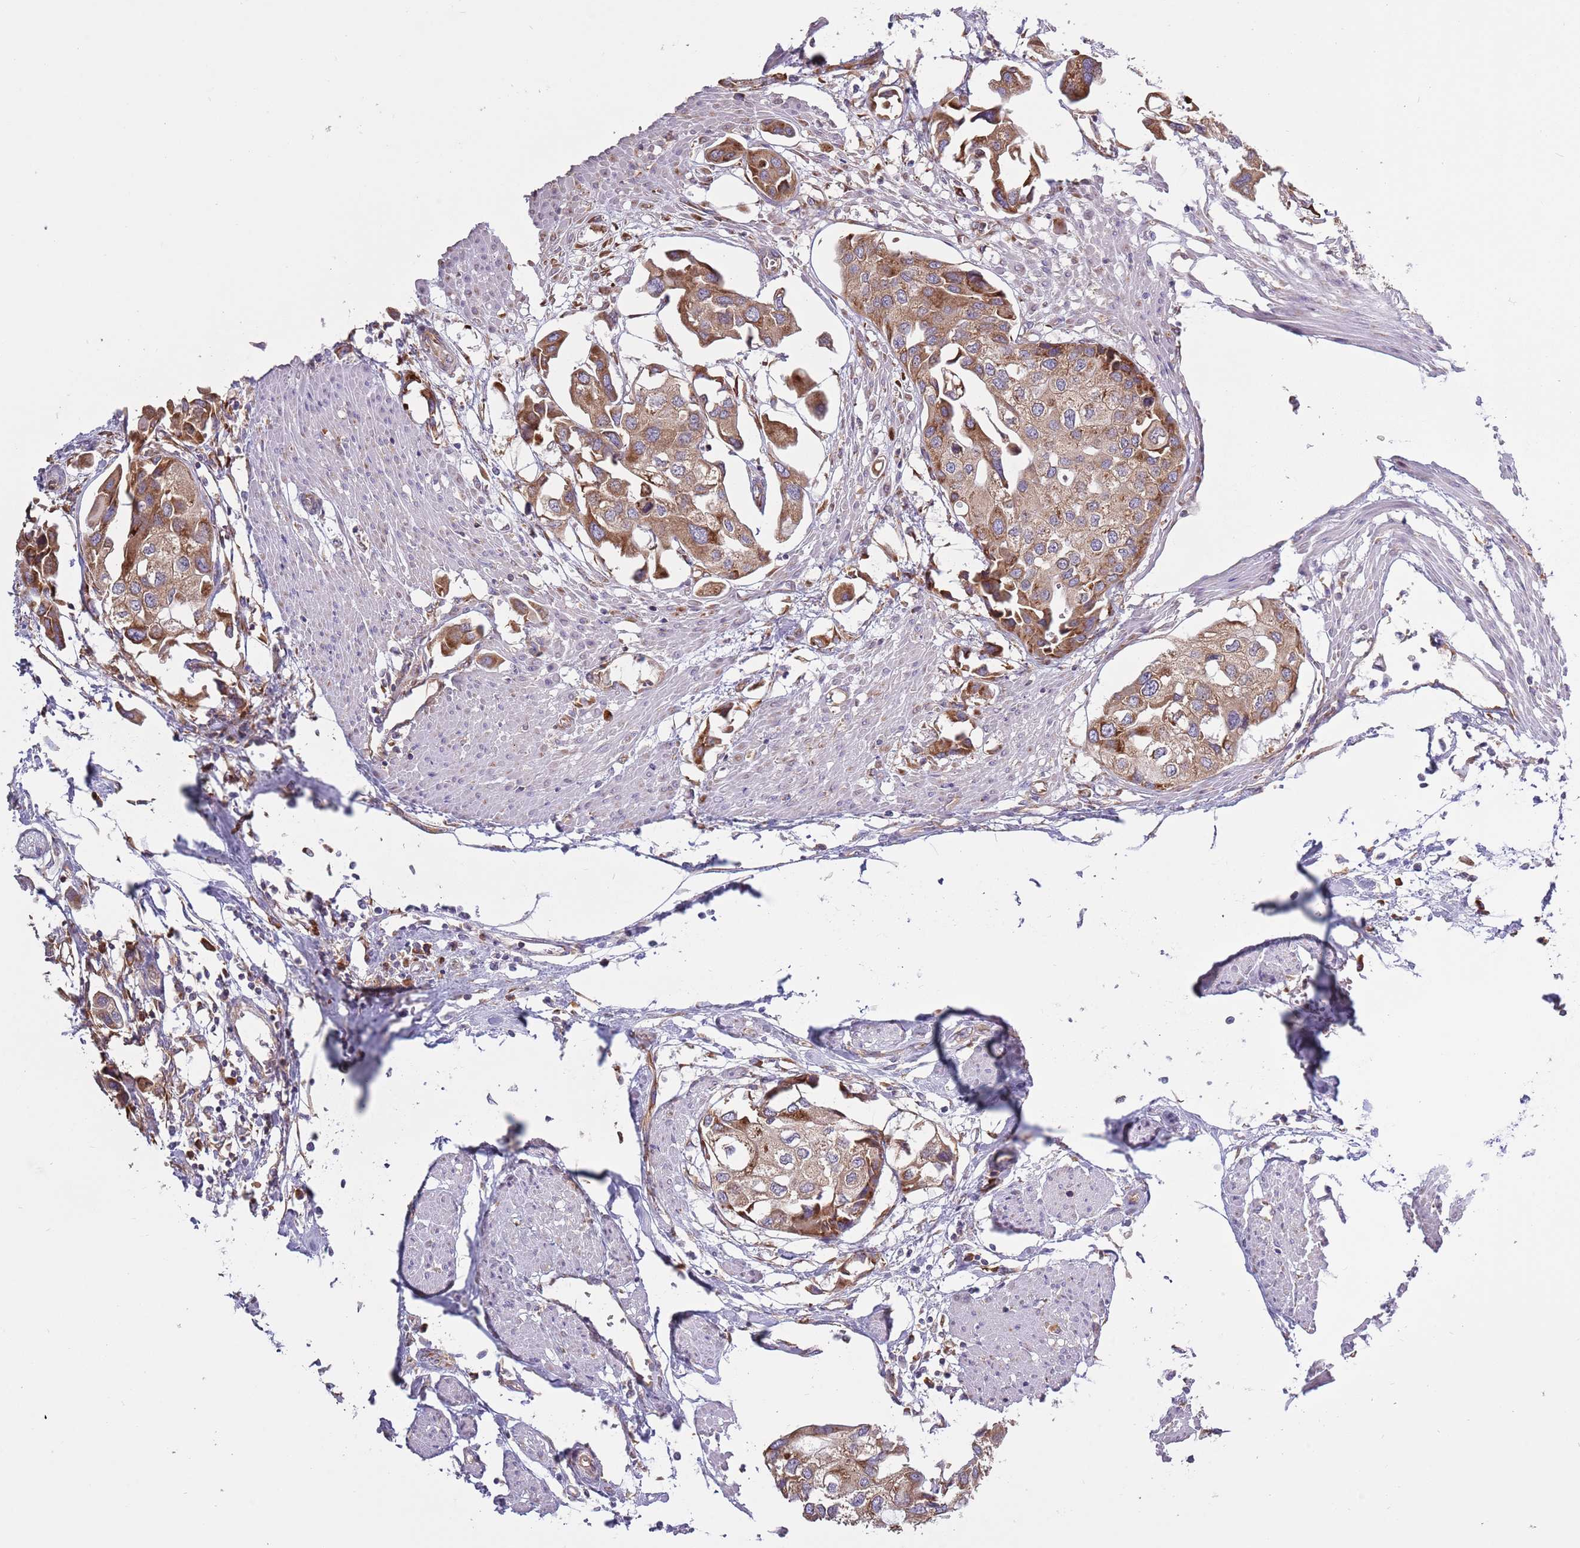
{"staining": {"intensity": "moderate", "quantity": ">75%", "location": "cytoplasmic/membranous"}, "tissue": "urothelial cancer", "cell_type": "Tumor cells", "image_type": "cancer", "snomed": [{"axis": "morphology", "description": "Urothelial carcinoma, High grade"}, {"axis": "topography", "description": "Urinary bladder"}], "caption": "The immunohistochemical stain labels moderate cytoplasmic/membranous staining in tumor cells of urothelial cancer tissue. The staining is performed using DAB (3,3'-diaminobenzidine) brown chromogen to label protein expression. The nuclei are counter-stained blue using hematoxylin.", "gene": "RPL17-C18orf32", "patient": {"sex": "male", "age": 64}}